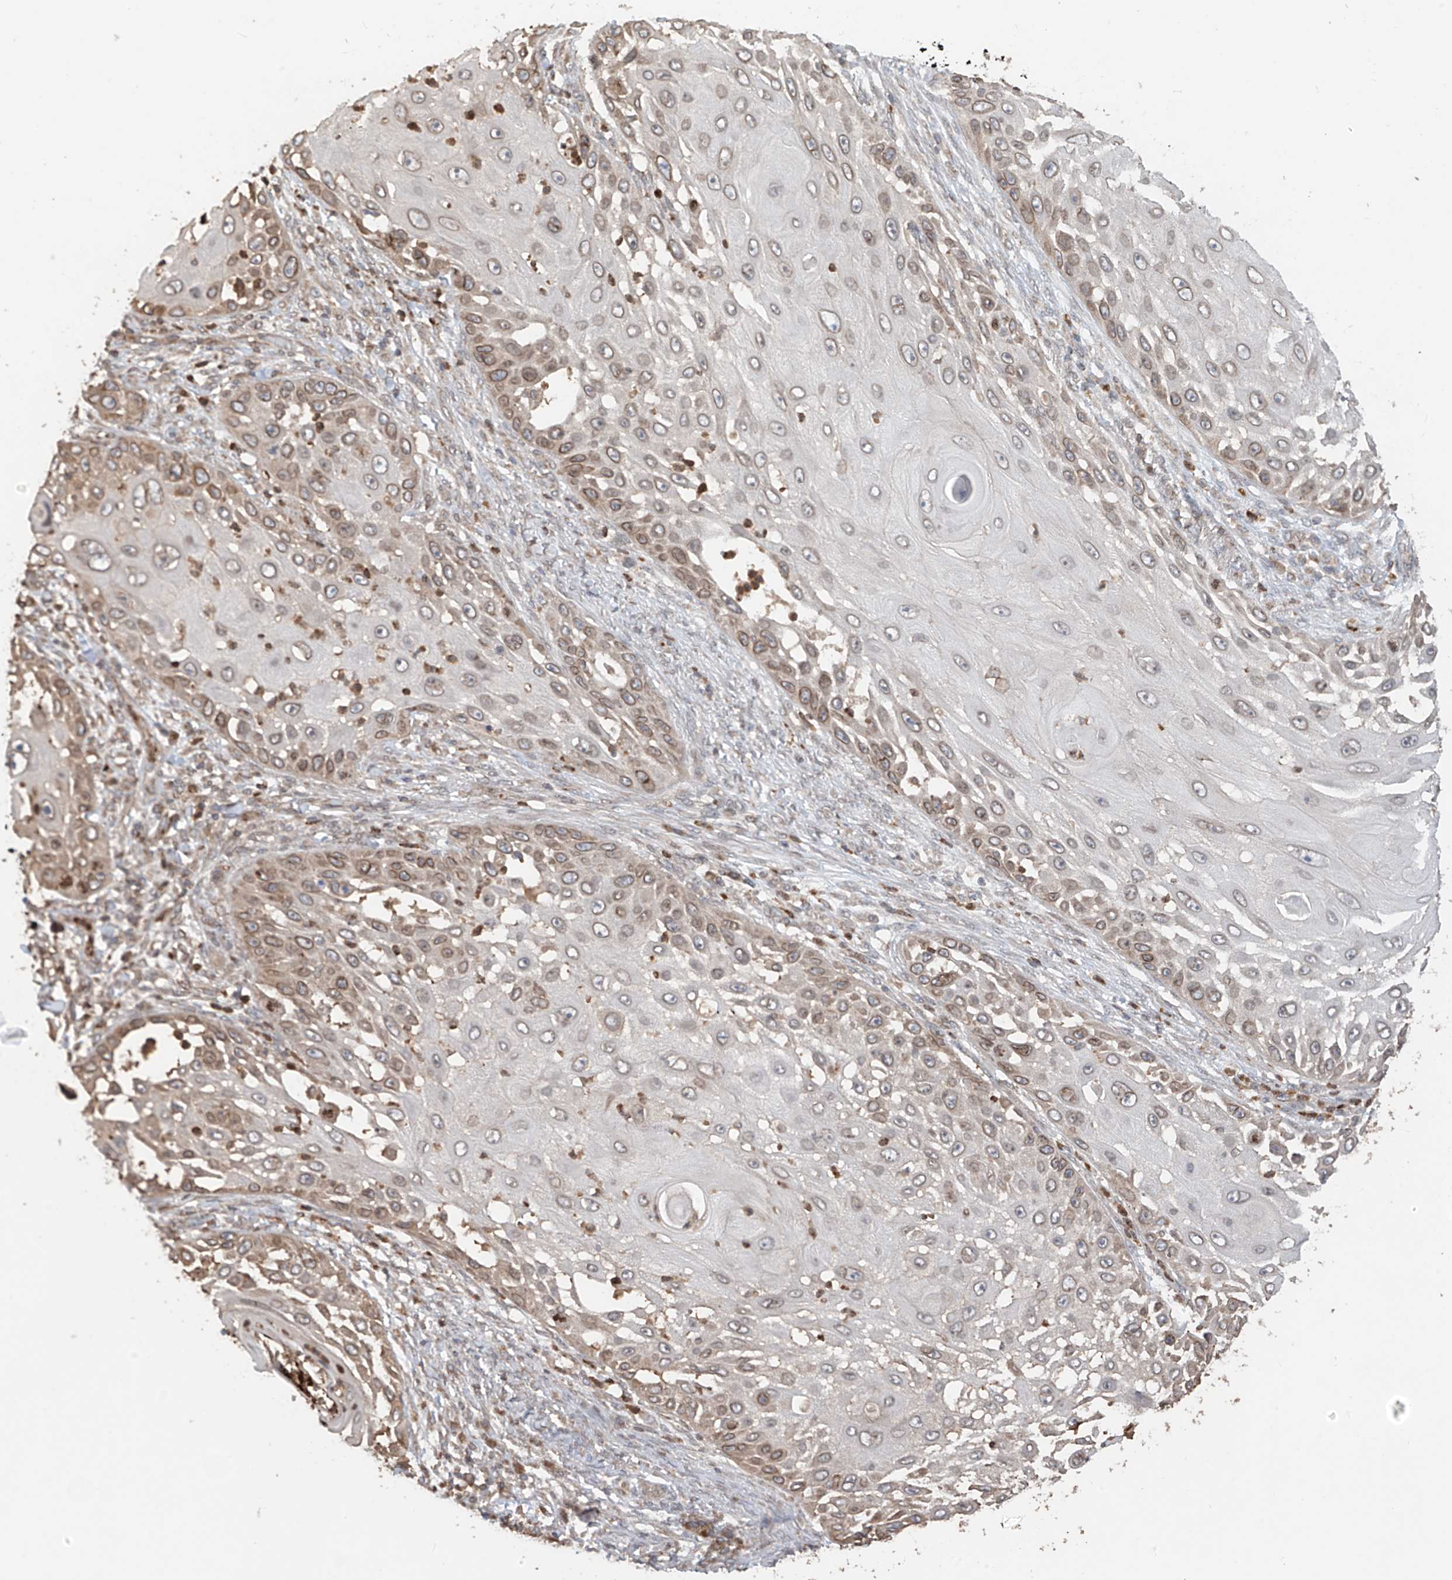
{"staining": {"intensity": "moderate", "quantity": "<25%", "location": "cytoplasmic/membranous,nuclear"}, "tissue": "skin cancer", "cell_type": "Tumor cells", "image_type": "cancer", "snomed": [{"axis": "morphology", "description": "Squamous cell carcinoma, NOS"}, {"axis": "topography", "description": "Skin"}], "caption": "IHC of human skin cancer displays low levels of moderate cytoplasmic/membranous and nuclear staining in about <25% of tumor cells.", "gene": "AHCTF1", "patient": {"sex": "female", "age": 44}}